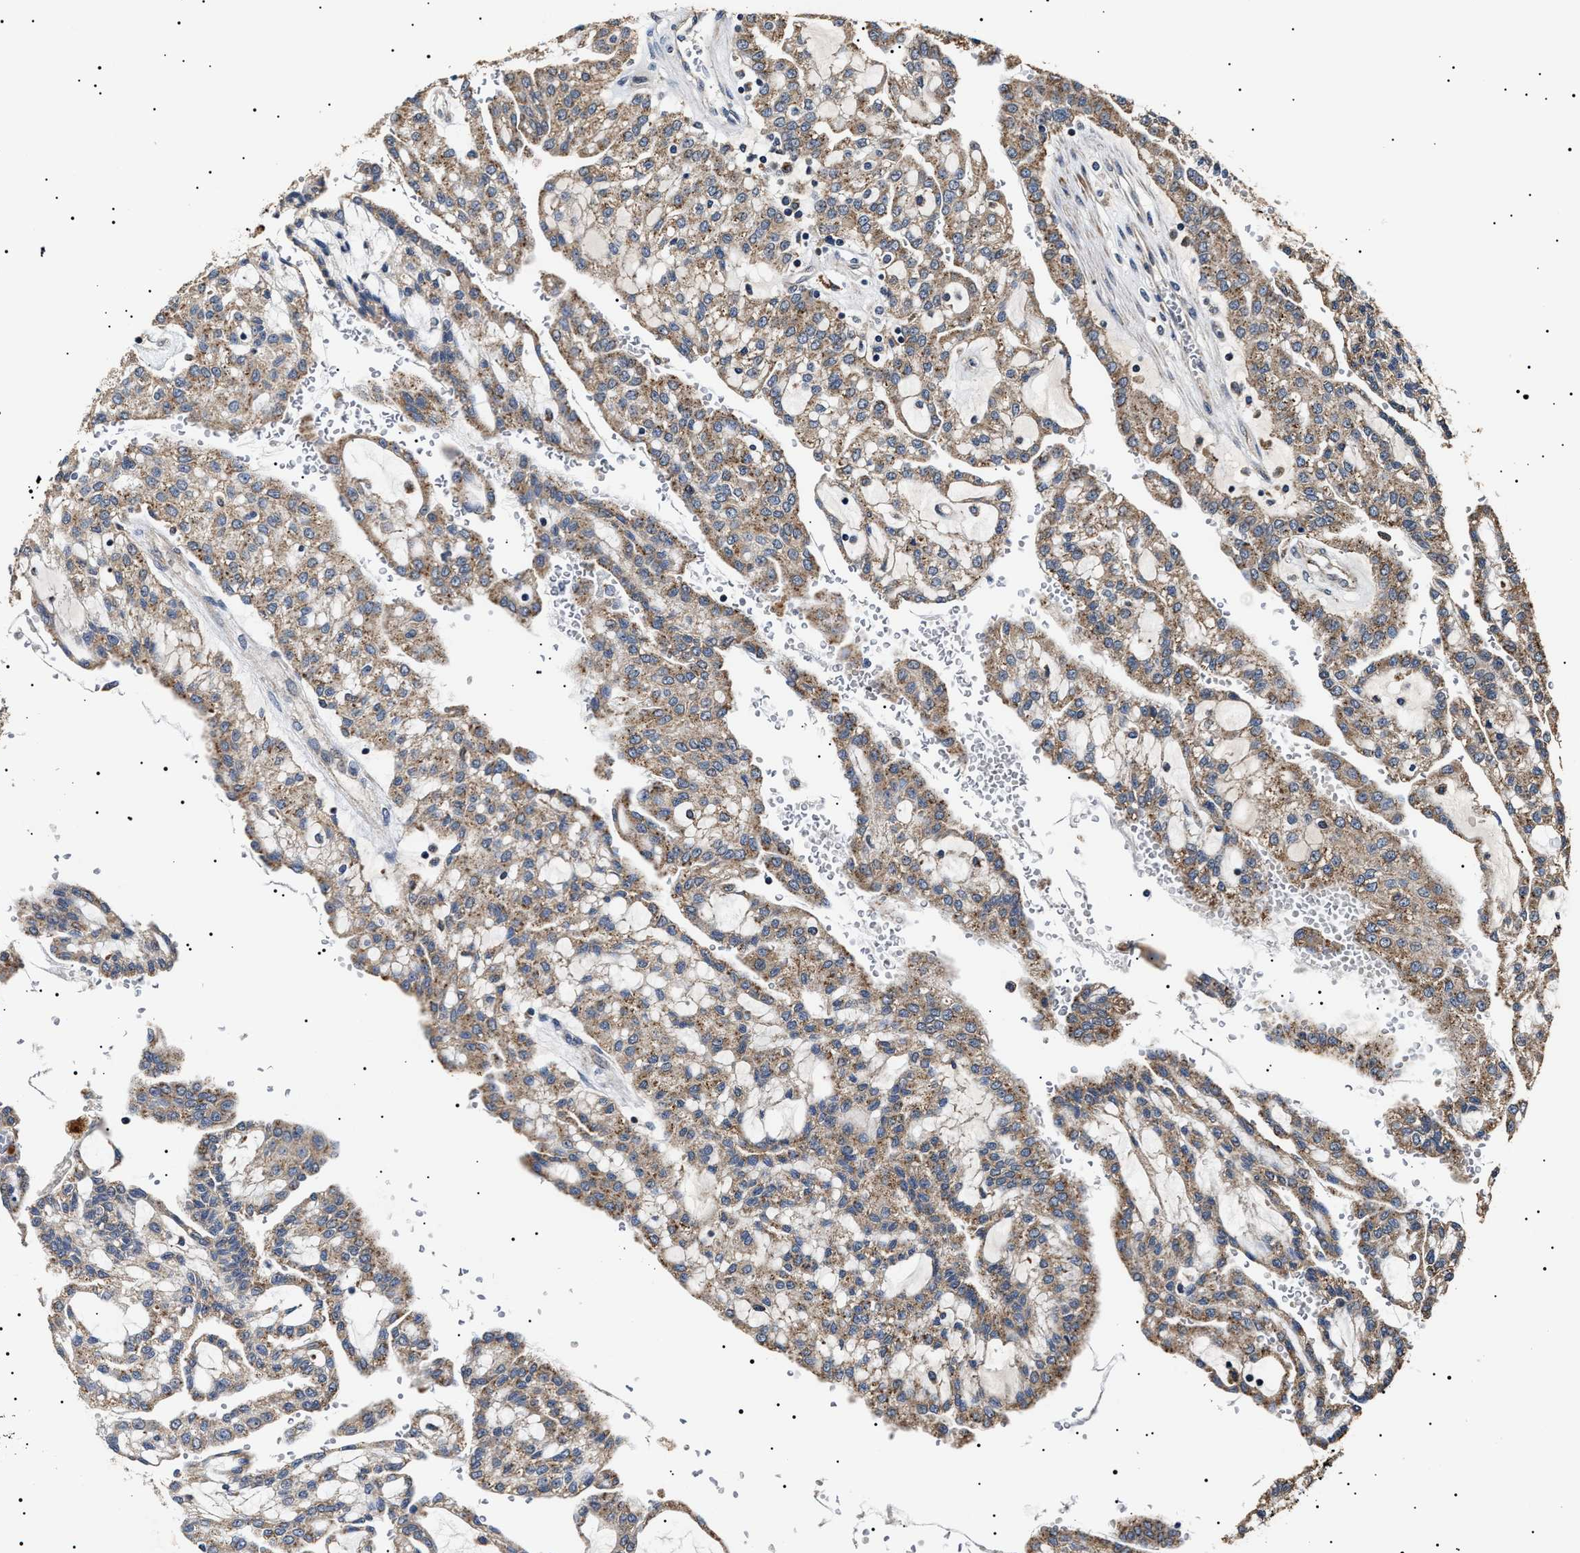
{"staining": {"intensity": "moderate", "quantity": ">75%", "location": "cytoplasmic/membranous"}, "tissue": "renal cancer", "cell_type": "Tumor cells", "image_type": "cancer", "snomed": [{"axis": "morphology", "description": "Adenocarcinoma, NOS"}, {"axis": "topography", "description": "Kidney"}], "caption": "Tumor cells show medium levels of moderate cytoplasmic/membranous expression in about >75% of cells in human renal cancer (adenocarcinoma).", "gene": "RAB34", "patient": {"sex": "male", "age": 63}}